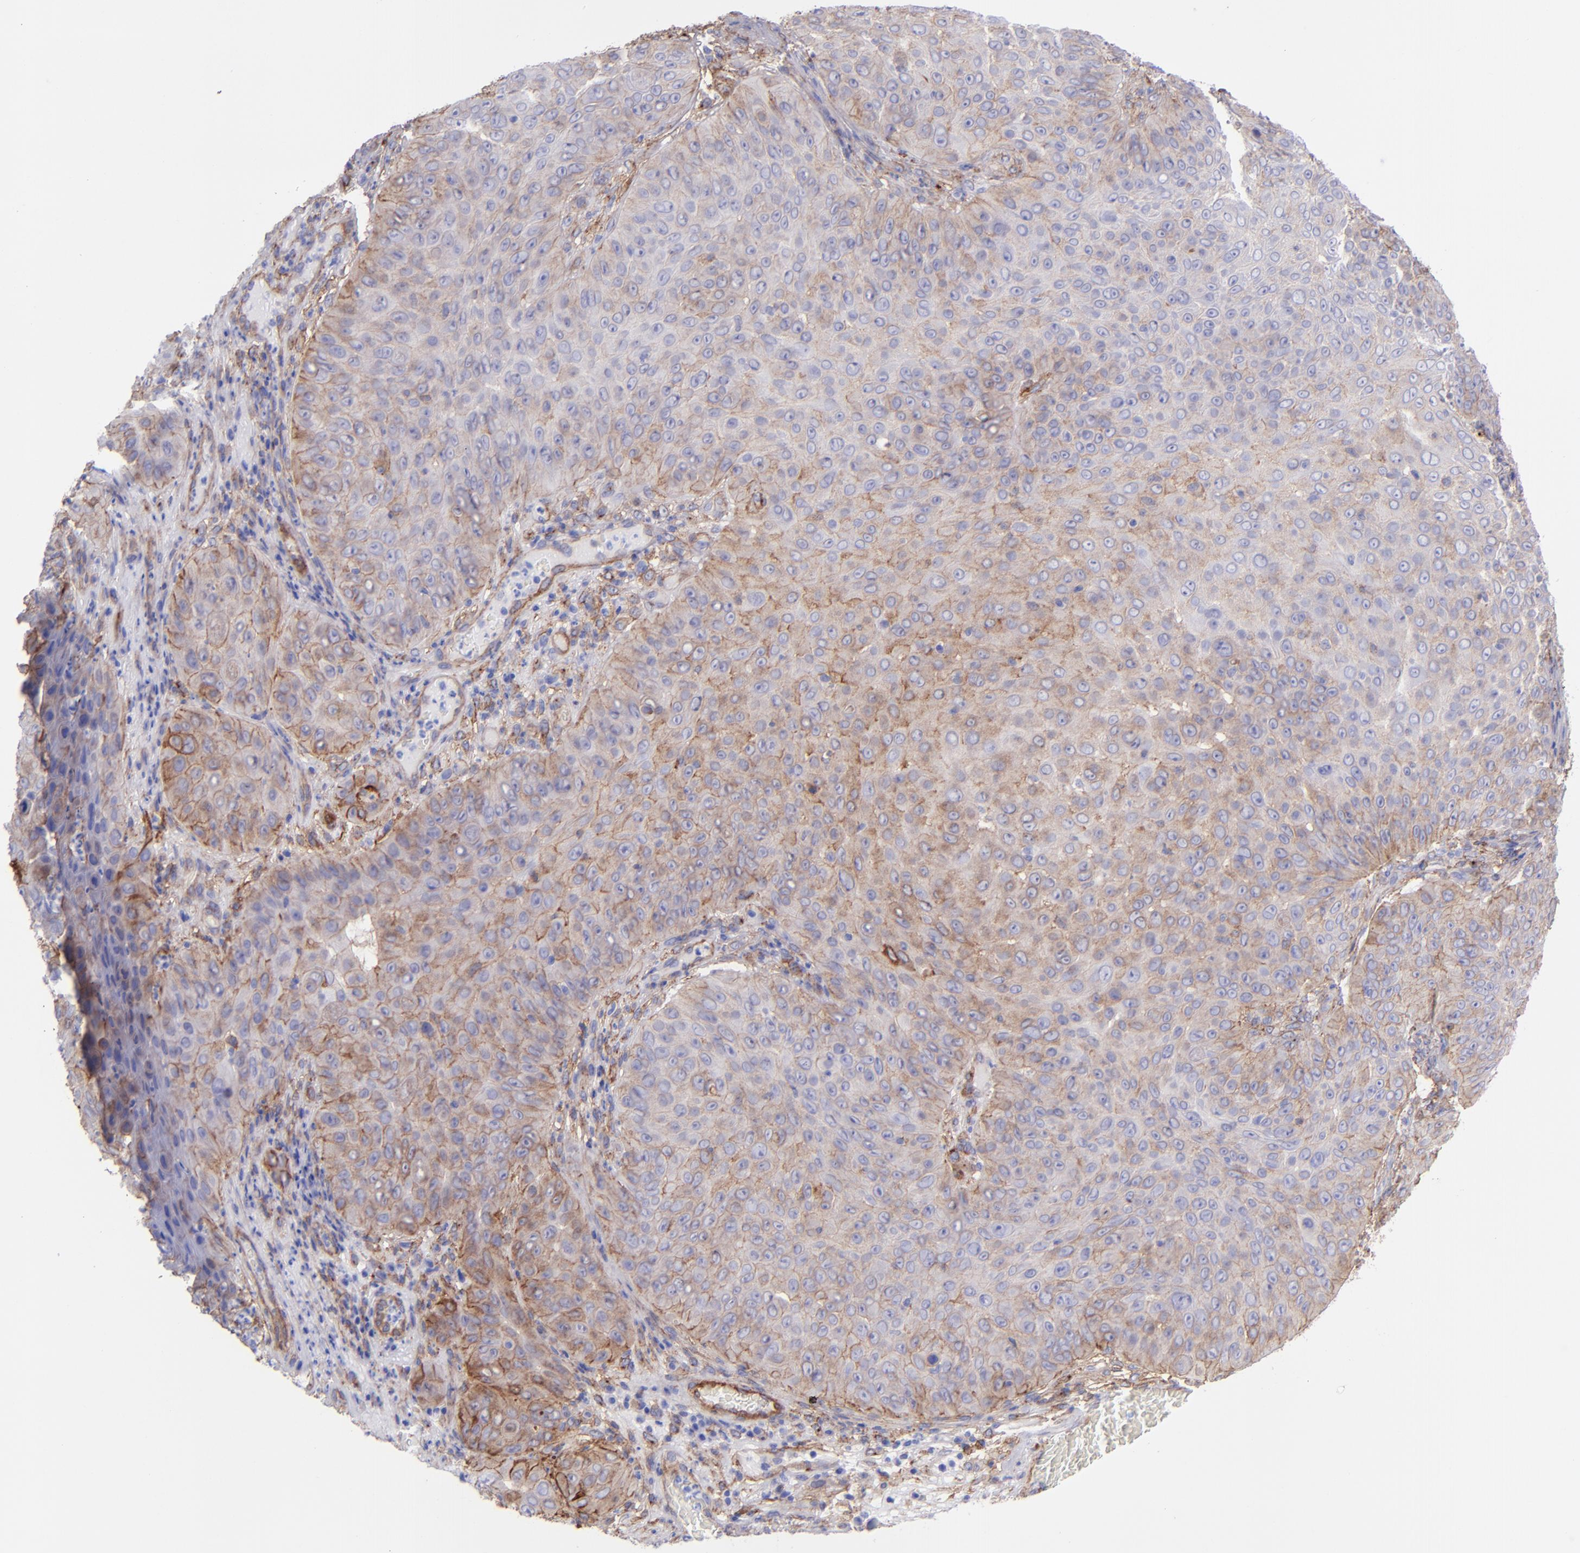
{"staining": {"intensity": "moderate", "quantity": ">75%", "location": "cytoplasmic/membranous"}, "tissue": "skin cancer", "cell_type": "Tumor cells", "image_type": "cancer", "snomed": [{"axis": "morphology", "description": "Squamous cell carcinoma, NOS"}, {"axis": "topography", "description": "Skin"}], "caption": "A brown stain highlights moderate cytoplasmic/membranous expression of a protein in human squamous cell carcinoma (skin) tumor cells.", "gene": "ITGAV", "patient": {"sex": "male", "age": 82}}